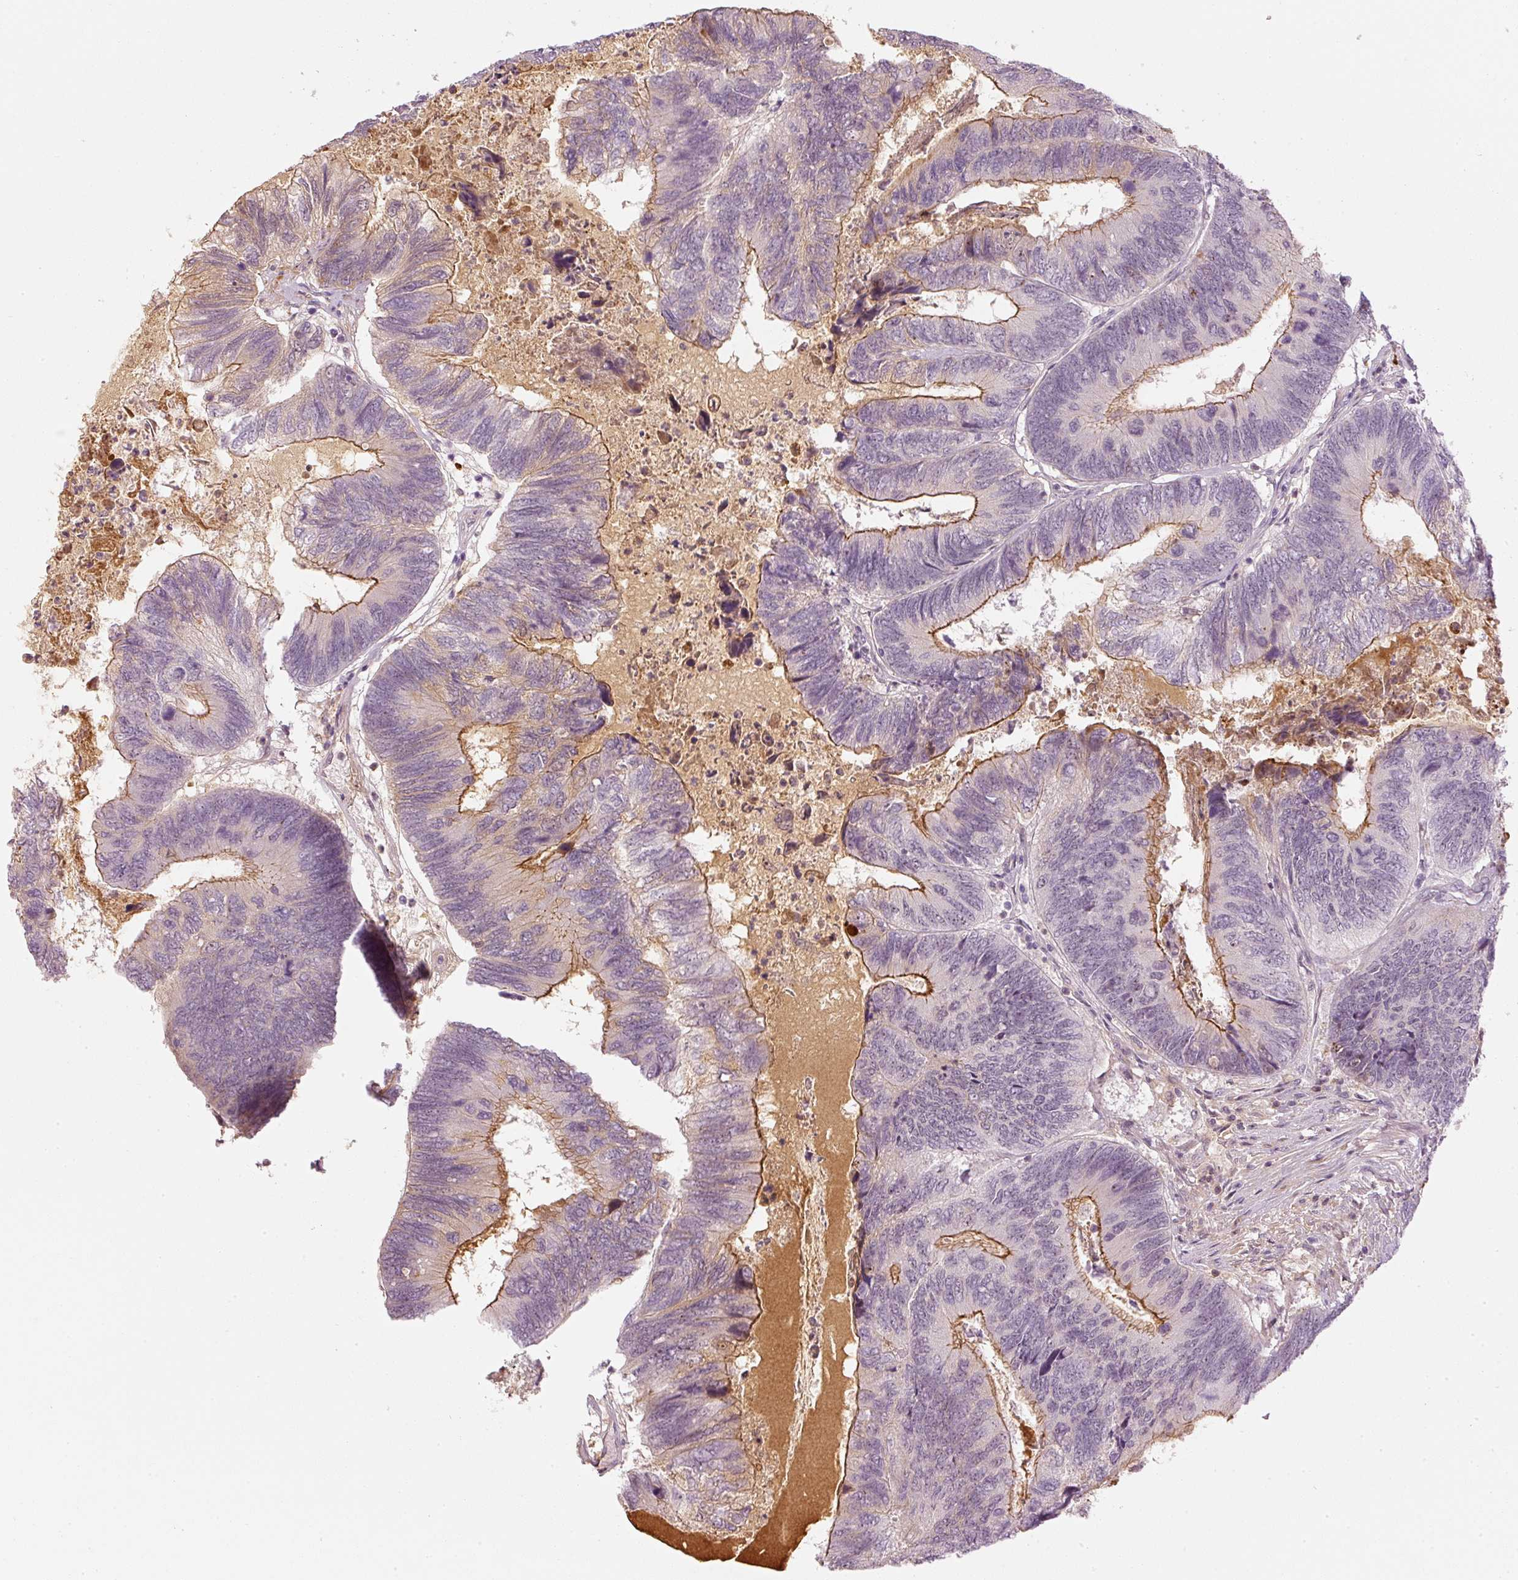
{"staining": {"intensity": "moderate", "quantity": "25%-75%", "location": "cytoplasmic/membranous"}, "tissue": "colorectal cancer", "cell_type": "Tumor cells", "image_type": "cancer", "snomed": [{"axis": "morphology", "description": "Adenocarcinoma, NOS"}, {"axis": "topography", "description": "Colon"}], "caption": "Tumor cells show medium levels of moderate cytoplasmic/membranous positivity in approximately 25%-75% of cells in human colorectal cancer (adenocarcinoma).", "gene": "VCAM1", "patient": {"sex": "female", "age": 67}}